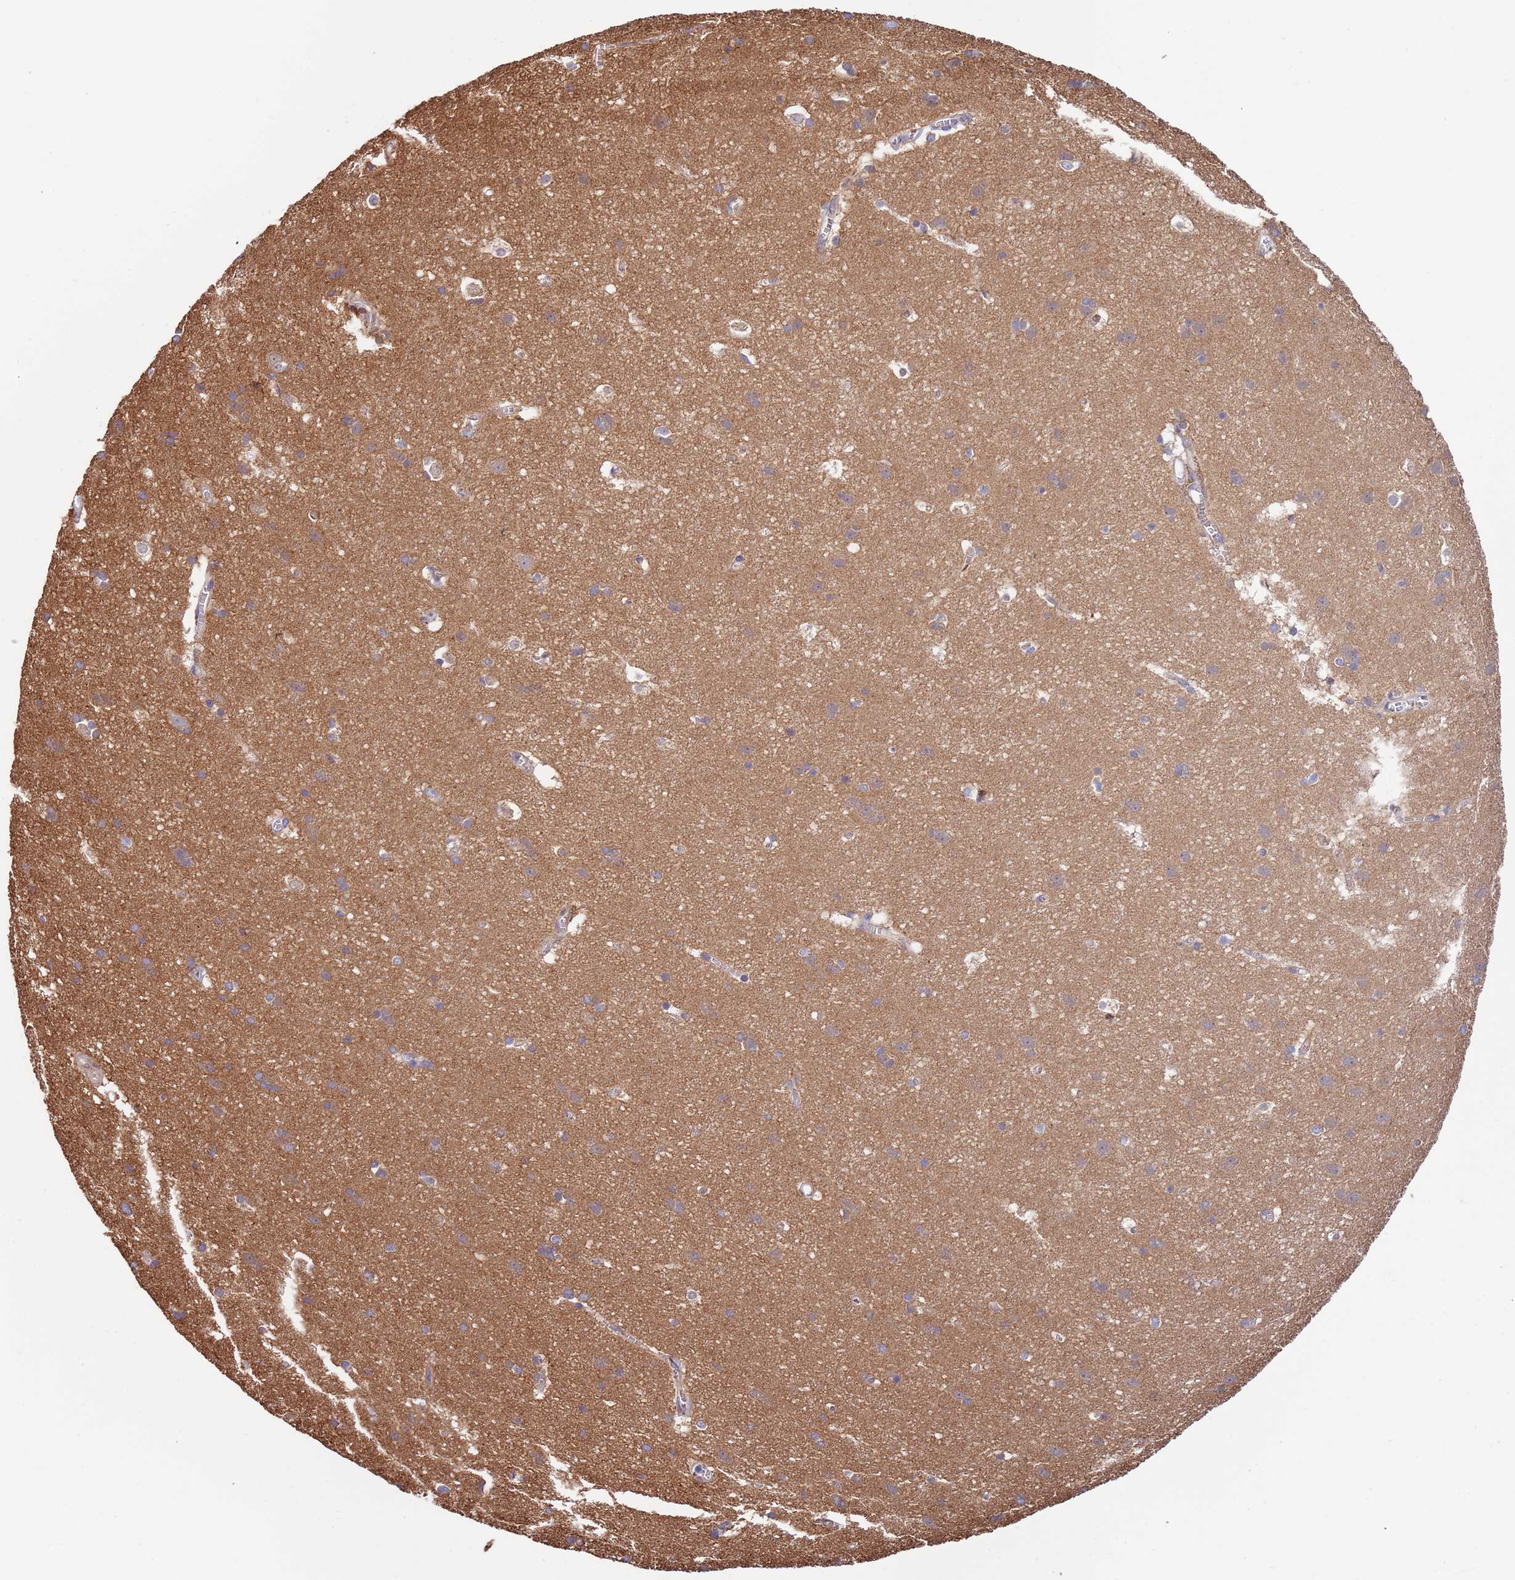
{"staining": {"intensity": "negative", "quantity": "none", "location": "none"}, "tissue": "cerebral cortex", "cell_type": "Endothelial cells", "image_type": "normal", "snomed": [{"axis": "morphology", "description": "Normal tissue, NOS"}, {"axis": "topography", "description": "Cerebral cortex"}], "caption": "A micrograph of cerebral cortex stained for a protein exhibits no brown staining in endothelial cells.", "gene": "LAMB4", "patient": {"sex": "male", "age": 54}}